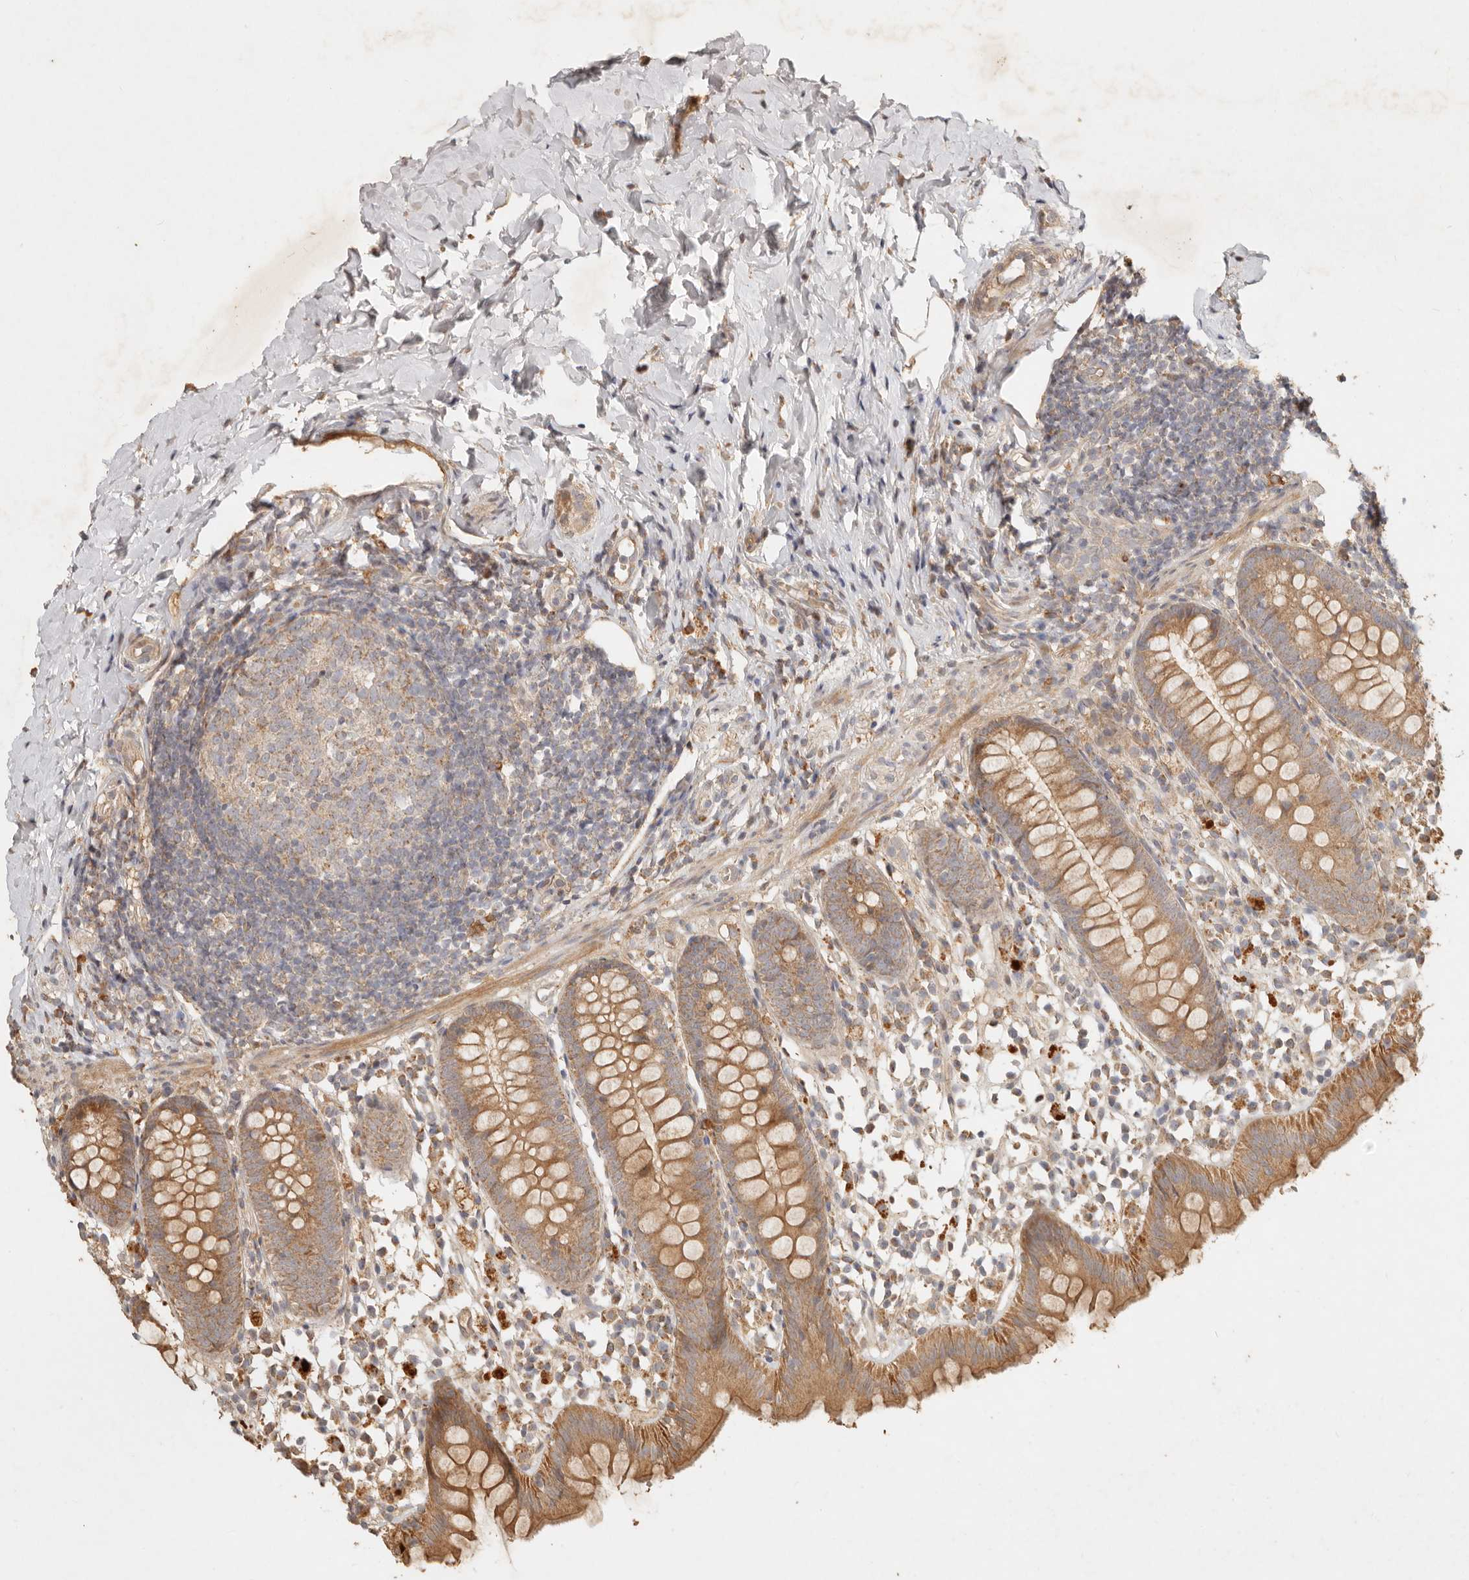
{"staining": {"intensity": "moderate", "quantity": ">75%", "location": "cytoplasmic/membranous"}, "tissue": "appendix", "cell_type": "Glandular cells", "image_type": "normal", "snomed": [{"axis": "morphology", "description": "Normal tissue, NOS"}, {"axis": "topography", "description": "Appendix"}], "caption": "The immunohistochemical stain shows moderate cytoplasmic/membranous staining in glandular cells of unremarkable appendix.", "gene": "CLEC4C", "patient": {"sex": "female", "age": 20}}